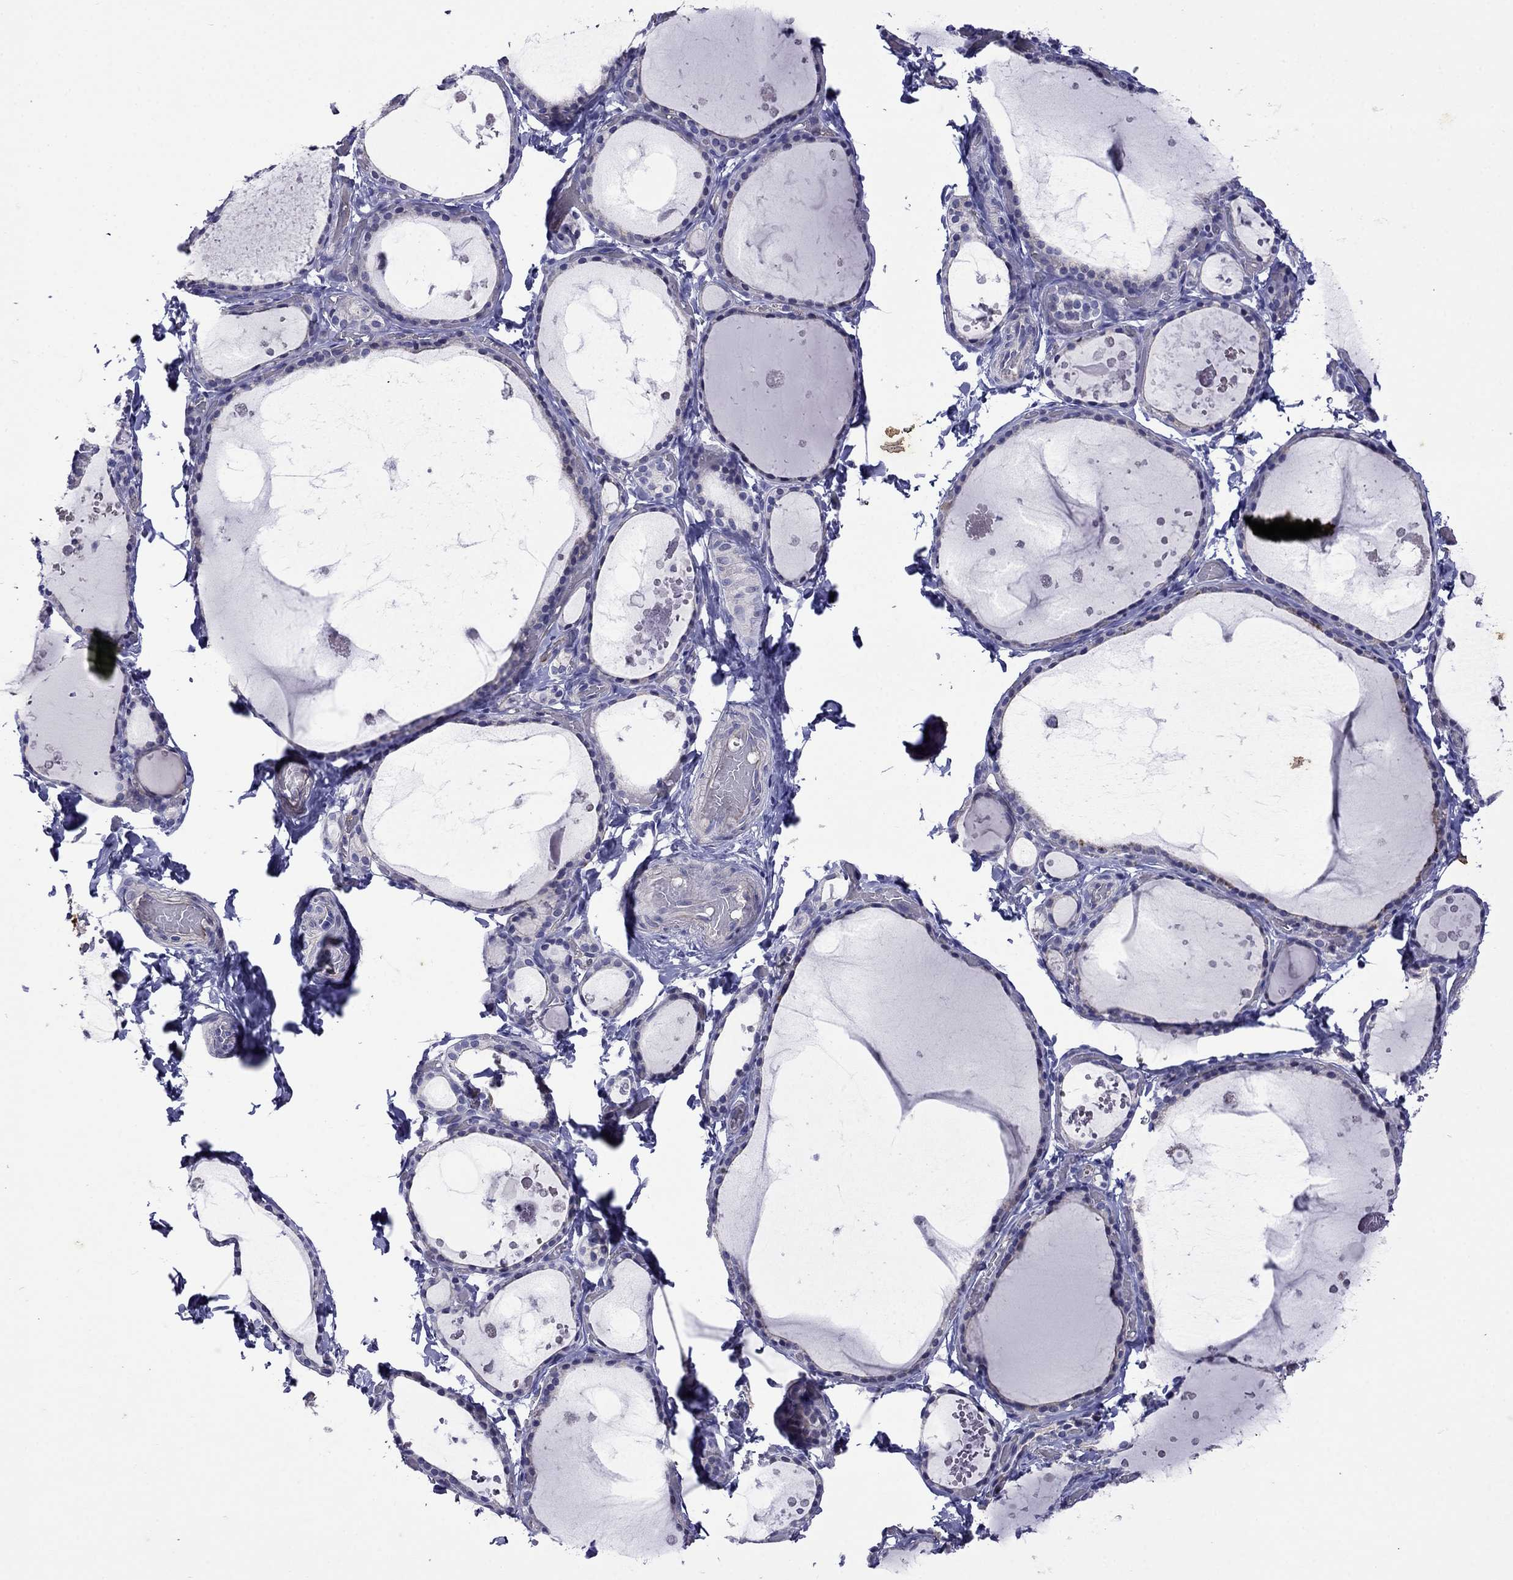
{"staining": {"intensity": "negative", "quantity": "none", "location": "none"}, "tissue": "thyroid gland", "cell_type": "Glandular cells", "image_type": "normal", "snomed": [{"axis": "morphology", "description": "Normal tissue, NOS"}, {"axis": "topography", "description": "Thyroid gland"}], "caption": "Glandular cells show no significant protein positivity in unremarkable thyroid gland.", "gene": "STAR", "patient": {"sex": "female", "age": 56}}